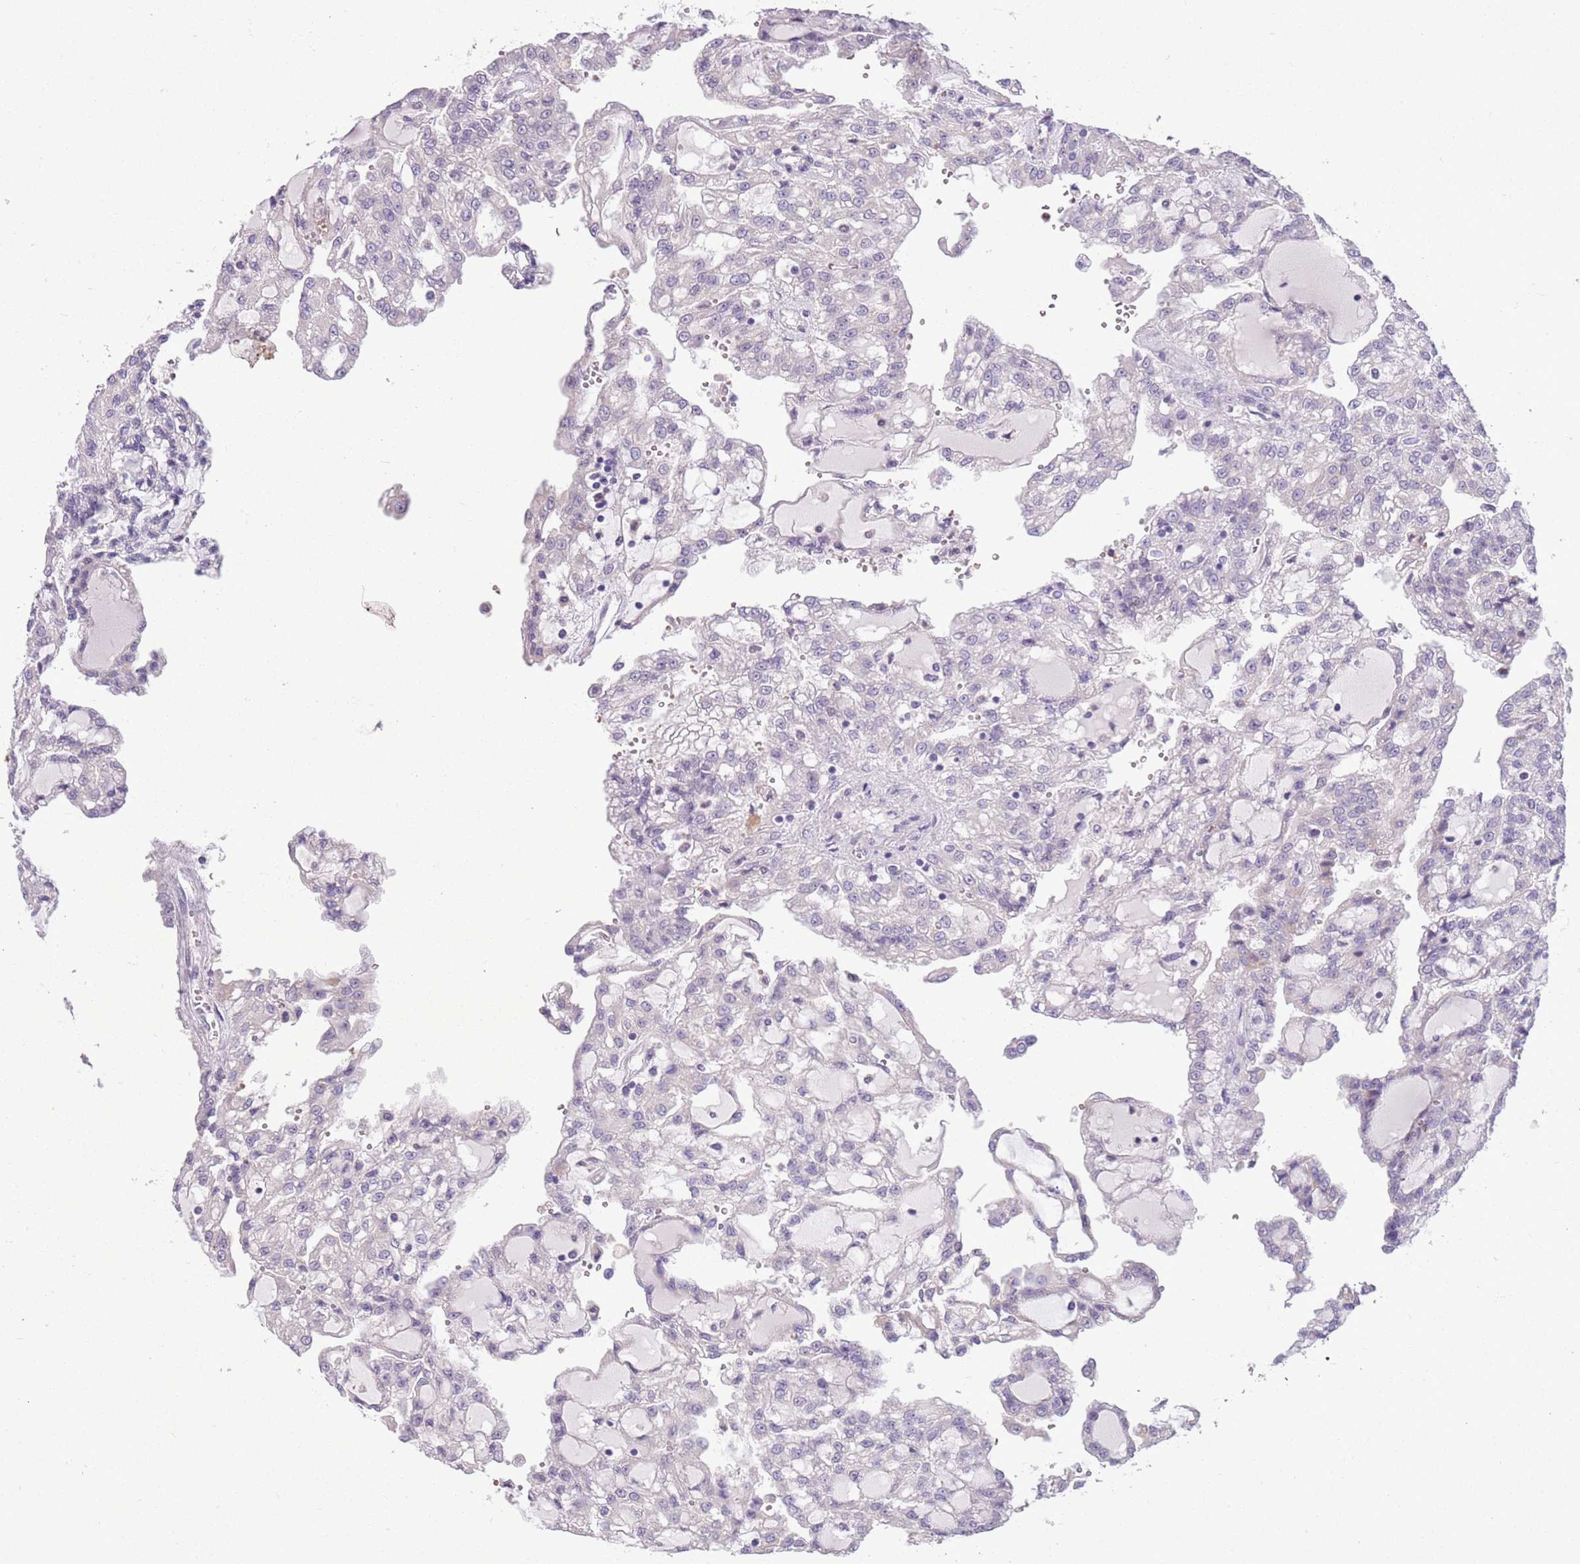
{"staining": {"intensity": "negative", "quantity": "none", "location": "none"}, "tissue": "renal cancer", "cell_type": "Tumor cells", "image_type": "cancer", "snomed": [{"axis": "morphology", "description": "Adenocarcinoma, NOS"}, {"axis": "topography", "description": "Kidney"}], "caption": "An image of renal cancer (adenocarcinoma) stained for a protein demonstrates no brown staining in tumor cells.", "gene": "ADCY7", "patient": {"sex": "male", "age": 63}}